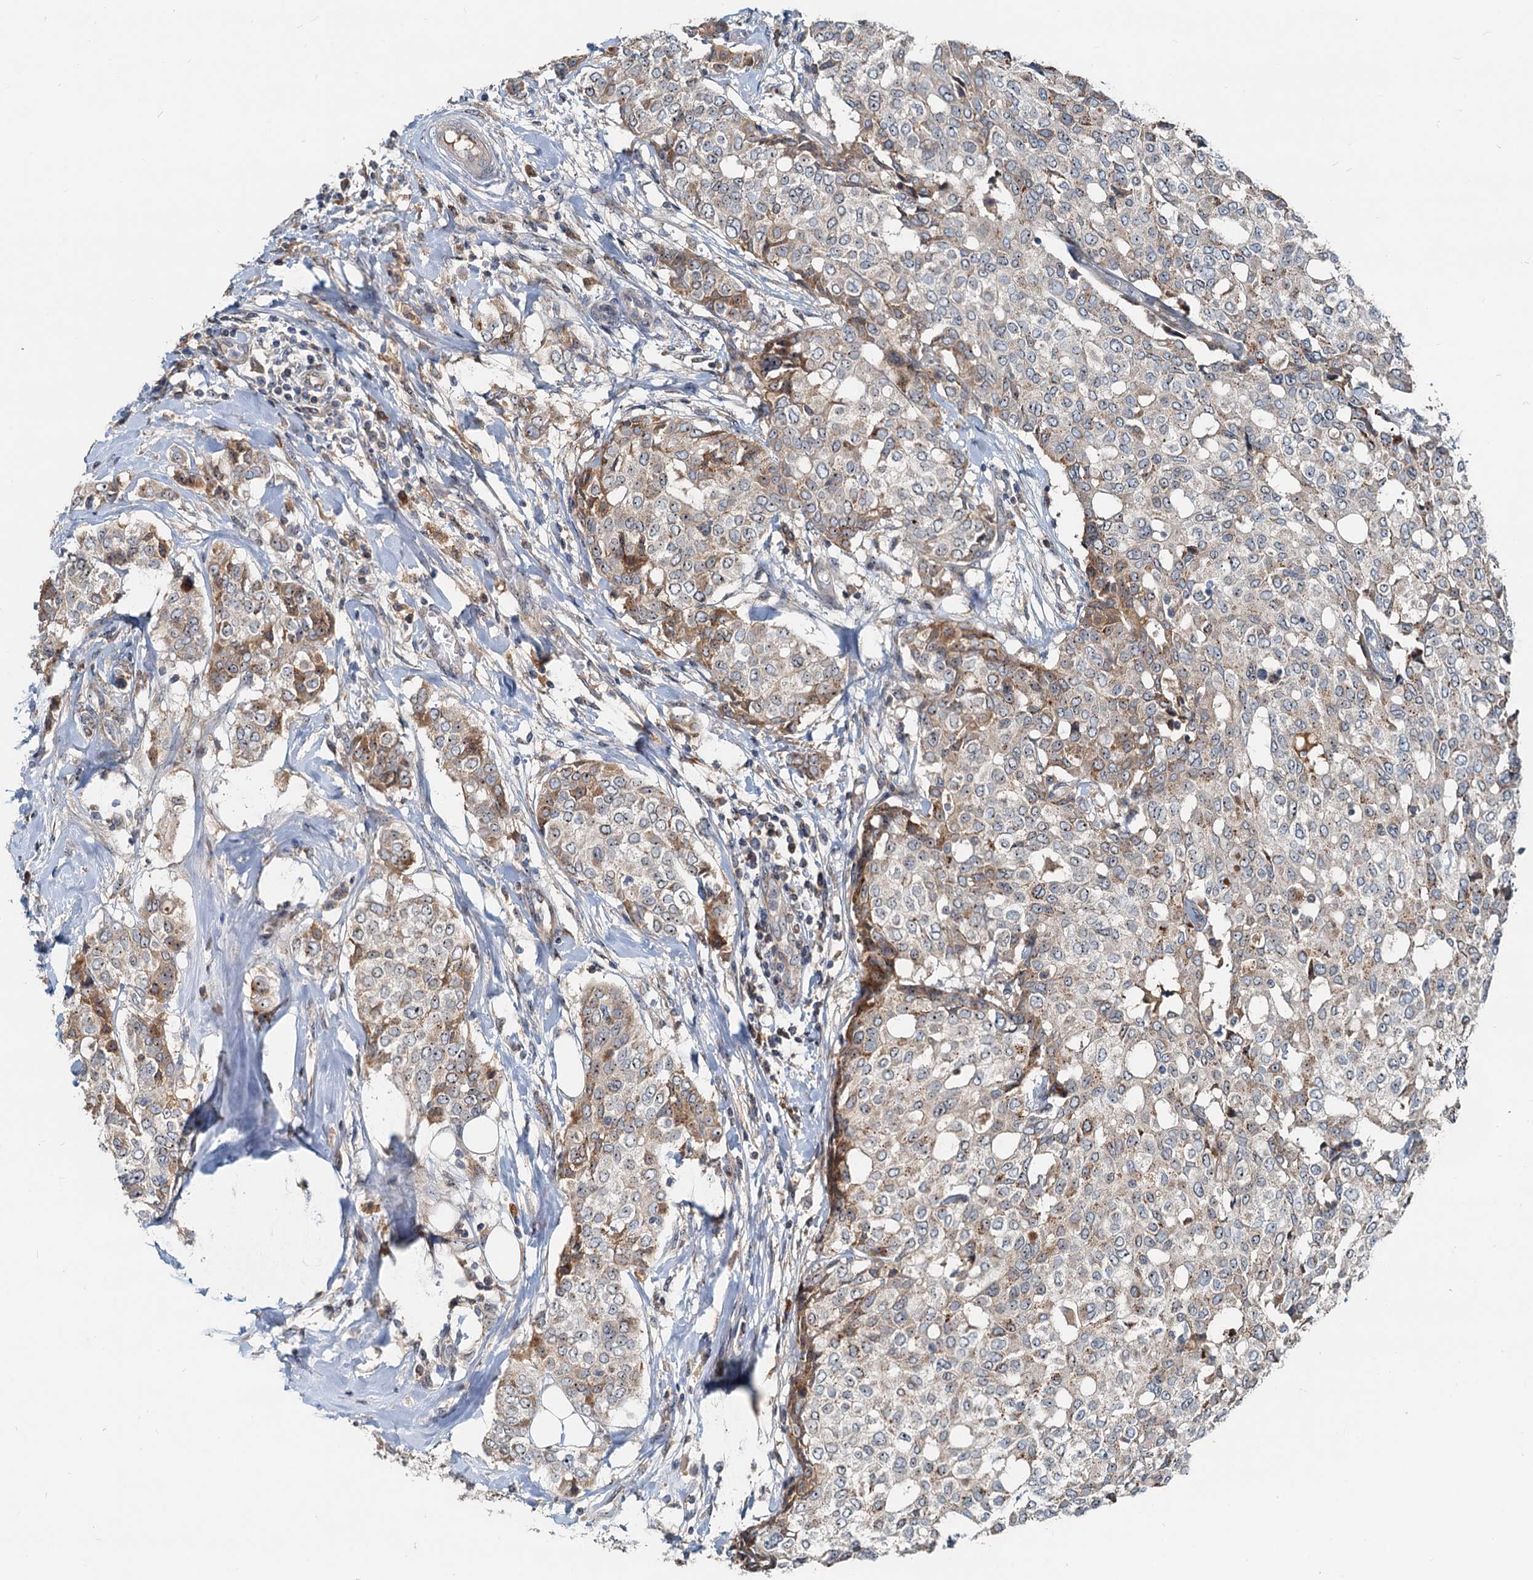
{"staining": {"intensity": "moderate", "quantity": "<25%", "location": "cytoplasmic/membranous,nuclear"}, "tissue": "breast cancer", "cell_type": "Tumor cells", "image_type": "cancer", "snomed": [{"axis": "morphology", "description": "Lobular carcinoma"}, {"axis": "topography", "description": "Breast"}], "caption": "This image exhibits IHC staining of lobular carcinoma (breast), with low moderate cytoplasmic/membranous and nuclear staining in about <25% of tumor cells.", "gene": "RGS7BP", "patient": {"sex": "female", "age": 51}}